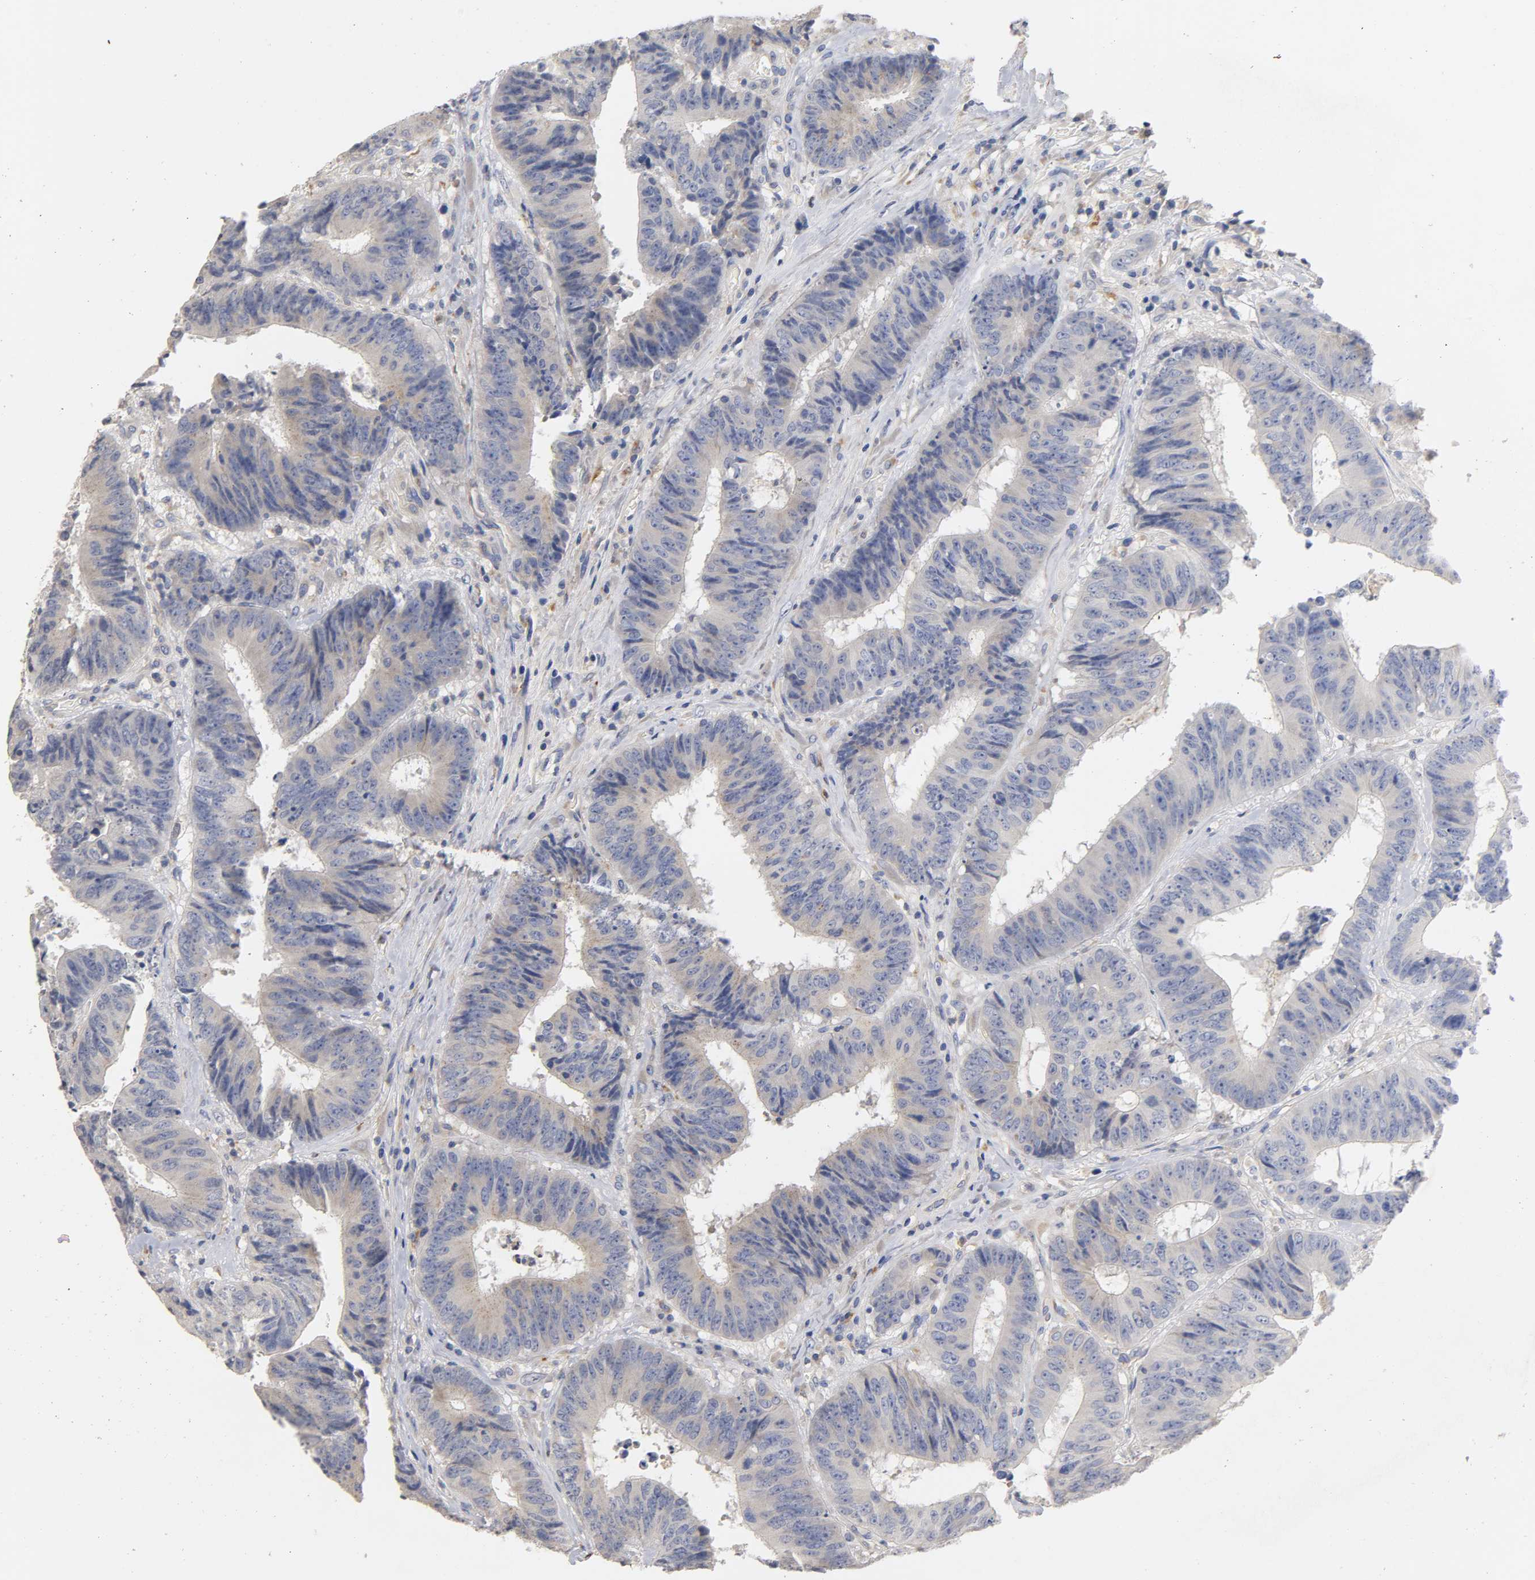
{"staining": {"intensity": "weak", "quantity": "<25%", "location": "cytoplasmic/membranous"}, "tissue": "colorectal cancer", "cell_type": "Tumor cells", "image_type": "cancer", "snomed": [{"axis": "morphology", "description": "Adenocarcinoma, NOS"}, {"axis": "topography", "description": "Rectum"}], "caption": "DAB immunohistochemical staining of colorectal adenocarcinoma displays no significant expression in tumor cells.", "gene": "SEMA5A", "patient": {"sex": "male", "age": 72}}